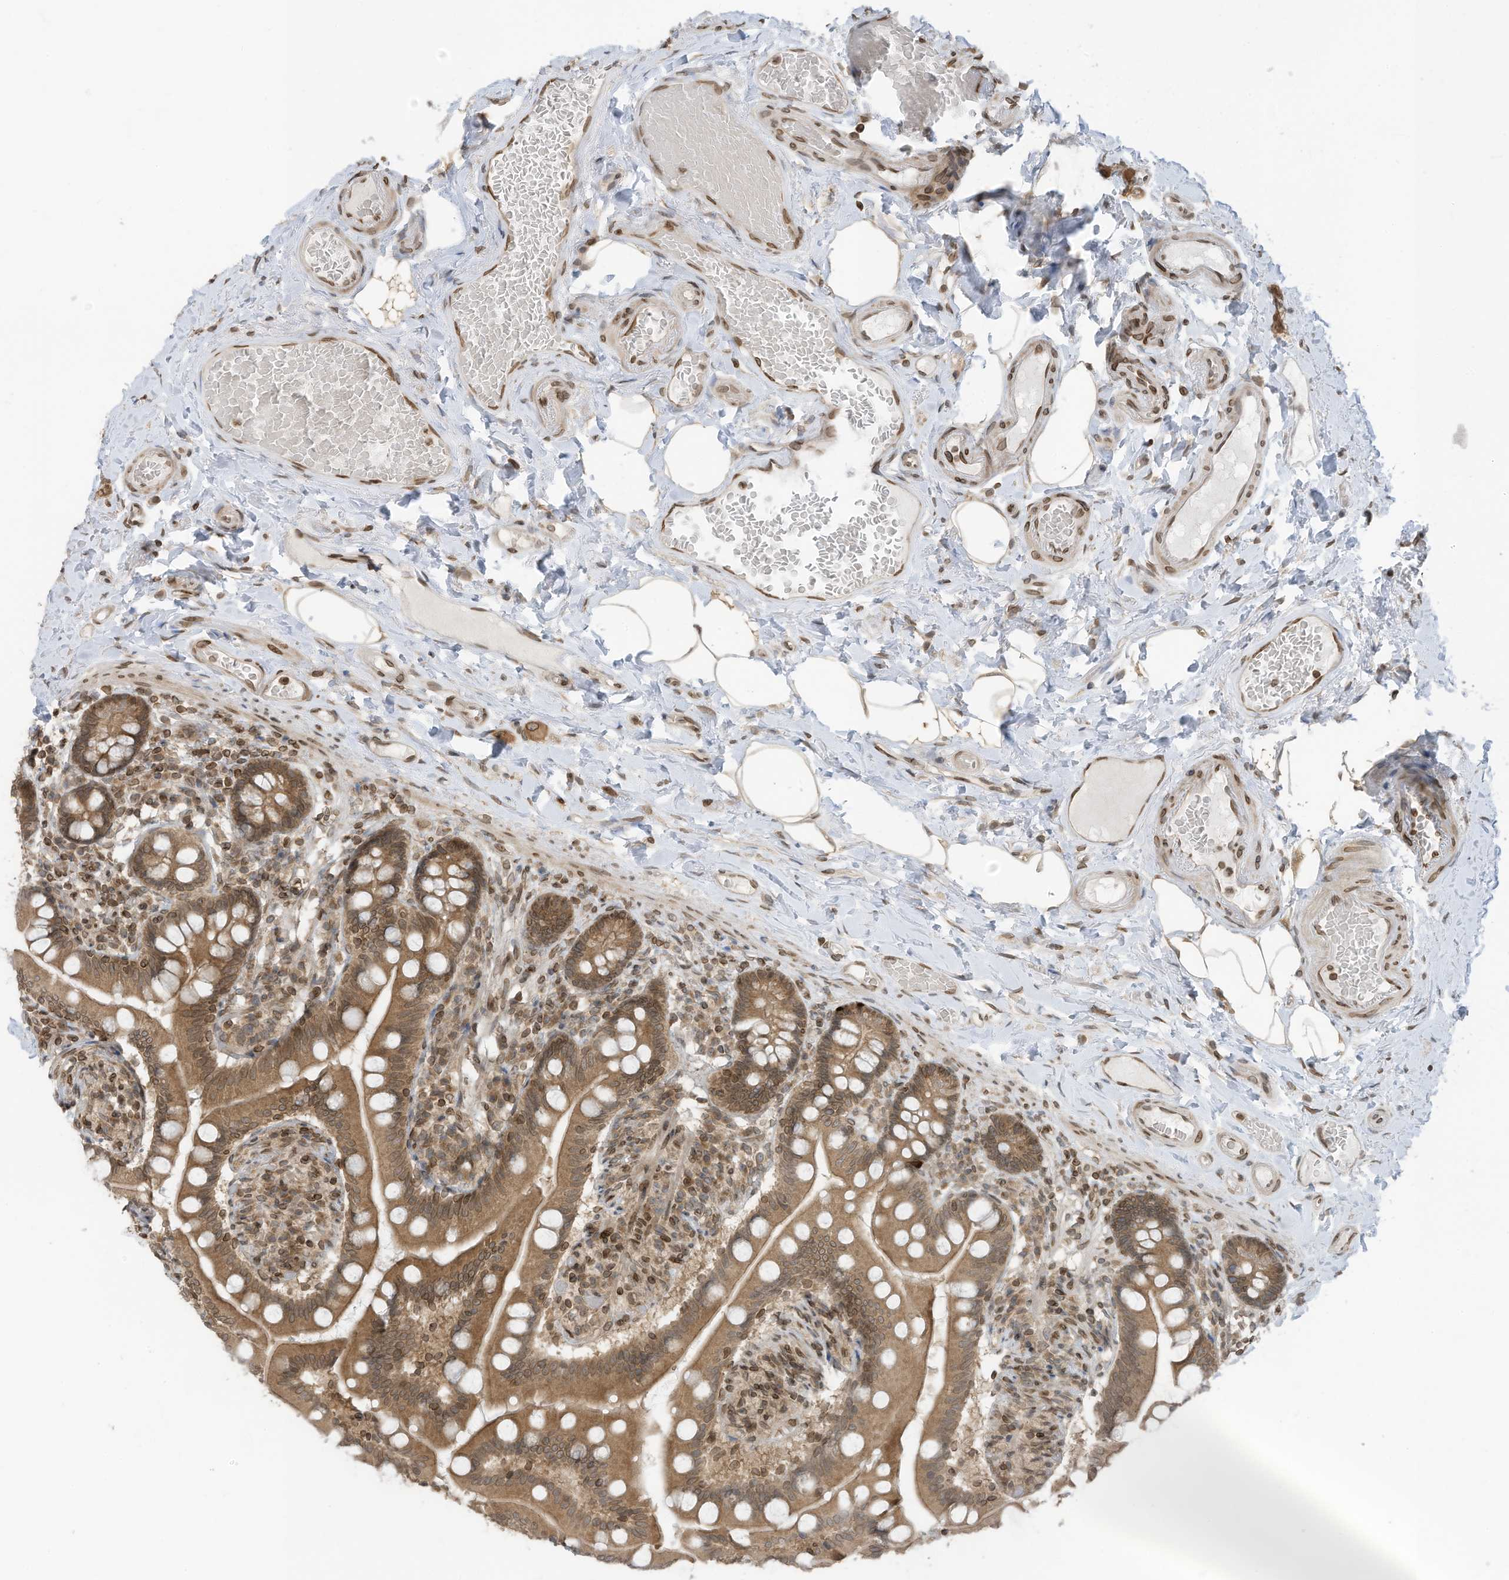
{"staining": {"intensity": "moderate", "quantity": ">75%", "location": "cytoplasmic/membranous,nuclear"}, "tissue": "small intestine", "cell_type": "Glandular cells", "image_type": "normal", "snomed": [{"axis": "morphology", "description": "Normal tissue, NOS"}, {"axis": "topography", "description": "Small intestine"}], "caption": "The histopathology image shows a brown stain indicating the presence of a protein in the cytoplasmic/membranous,nuclear of glandular cells in small intestine. Ihc stains the protein of interest in brown and the nuclei are stained blue.", "gene": "RABL3", "patient": {"sex": "female", "age": 64}}